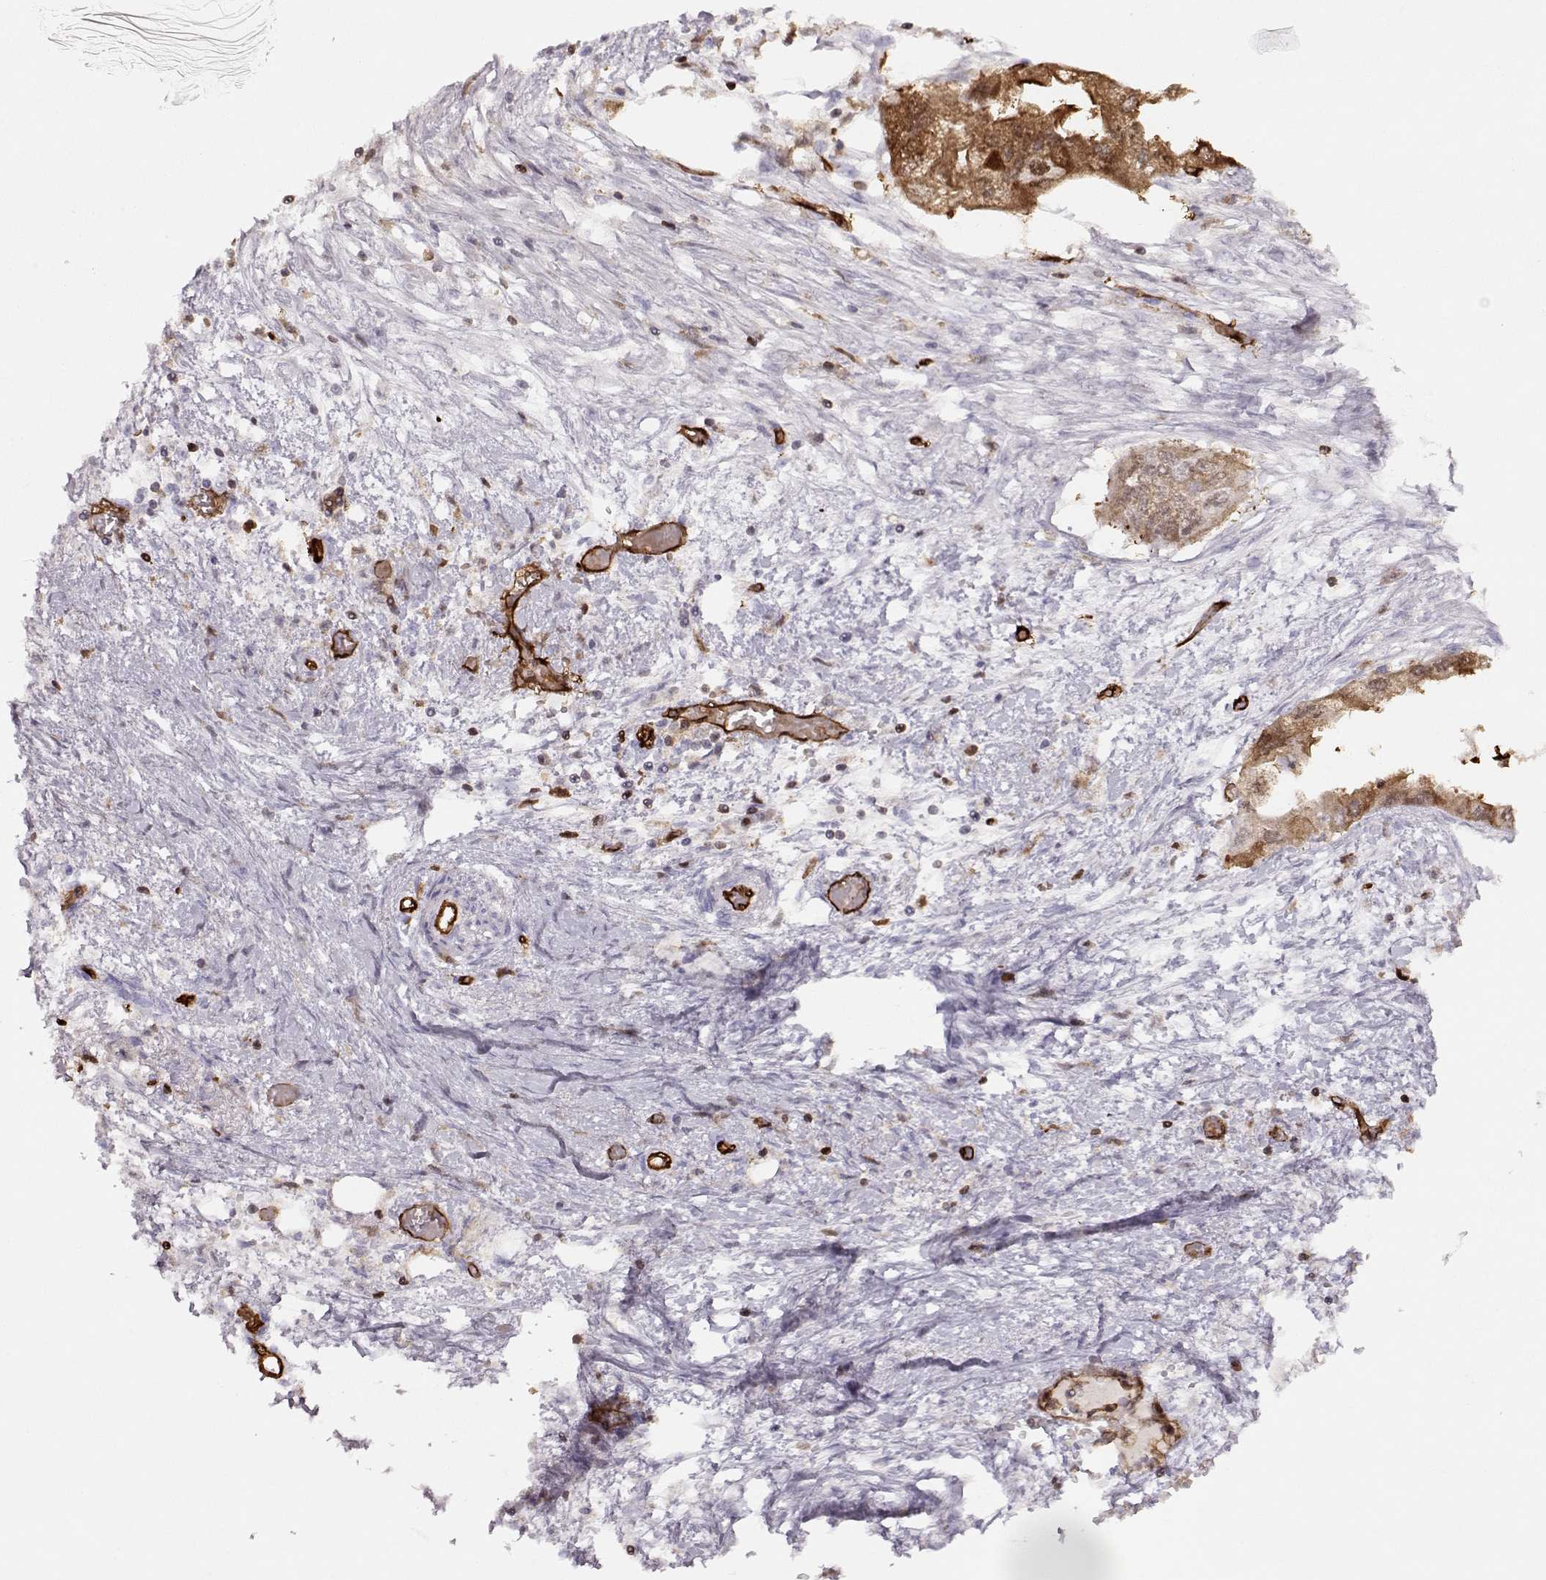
{"staining": {"intensity": "moderate", "quantity": ">75%", "location": "cytoplasmic/membranous"}, "tissue": "endometrial cancer", "cell_type": "Tumor cells", "image_type": "cancer", "snomed": [{"axis": "morphology", "description": "Adenocarcinoma, NOS"}, {"axis": "morphology", "description": "Adenocarcinoma, metastatic, NOS"}, {"axis": "topography", "description": "Adipose tissue"}, {"axis": "topography", "description": "Endometrium"}], "caption": "Brown immunohistochemical staining in human adenocarcinoma (endometrial) reveals moderate cytoplasmic/membranous staining in about >75% of tumor cells.", "gene": "PNP", "patient": {"sex": "female", "age": 67}}